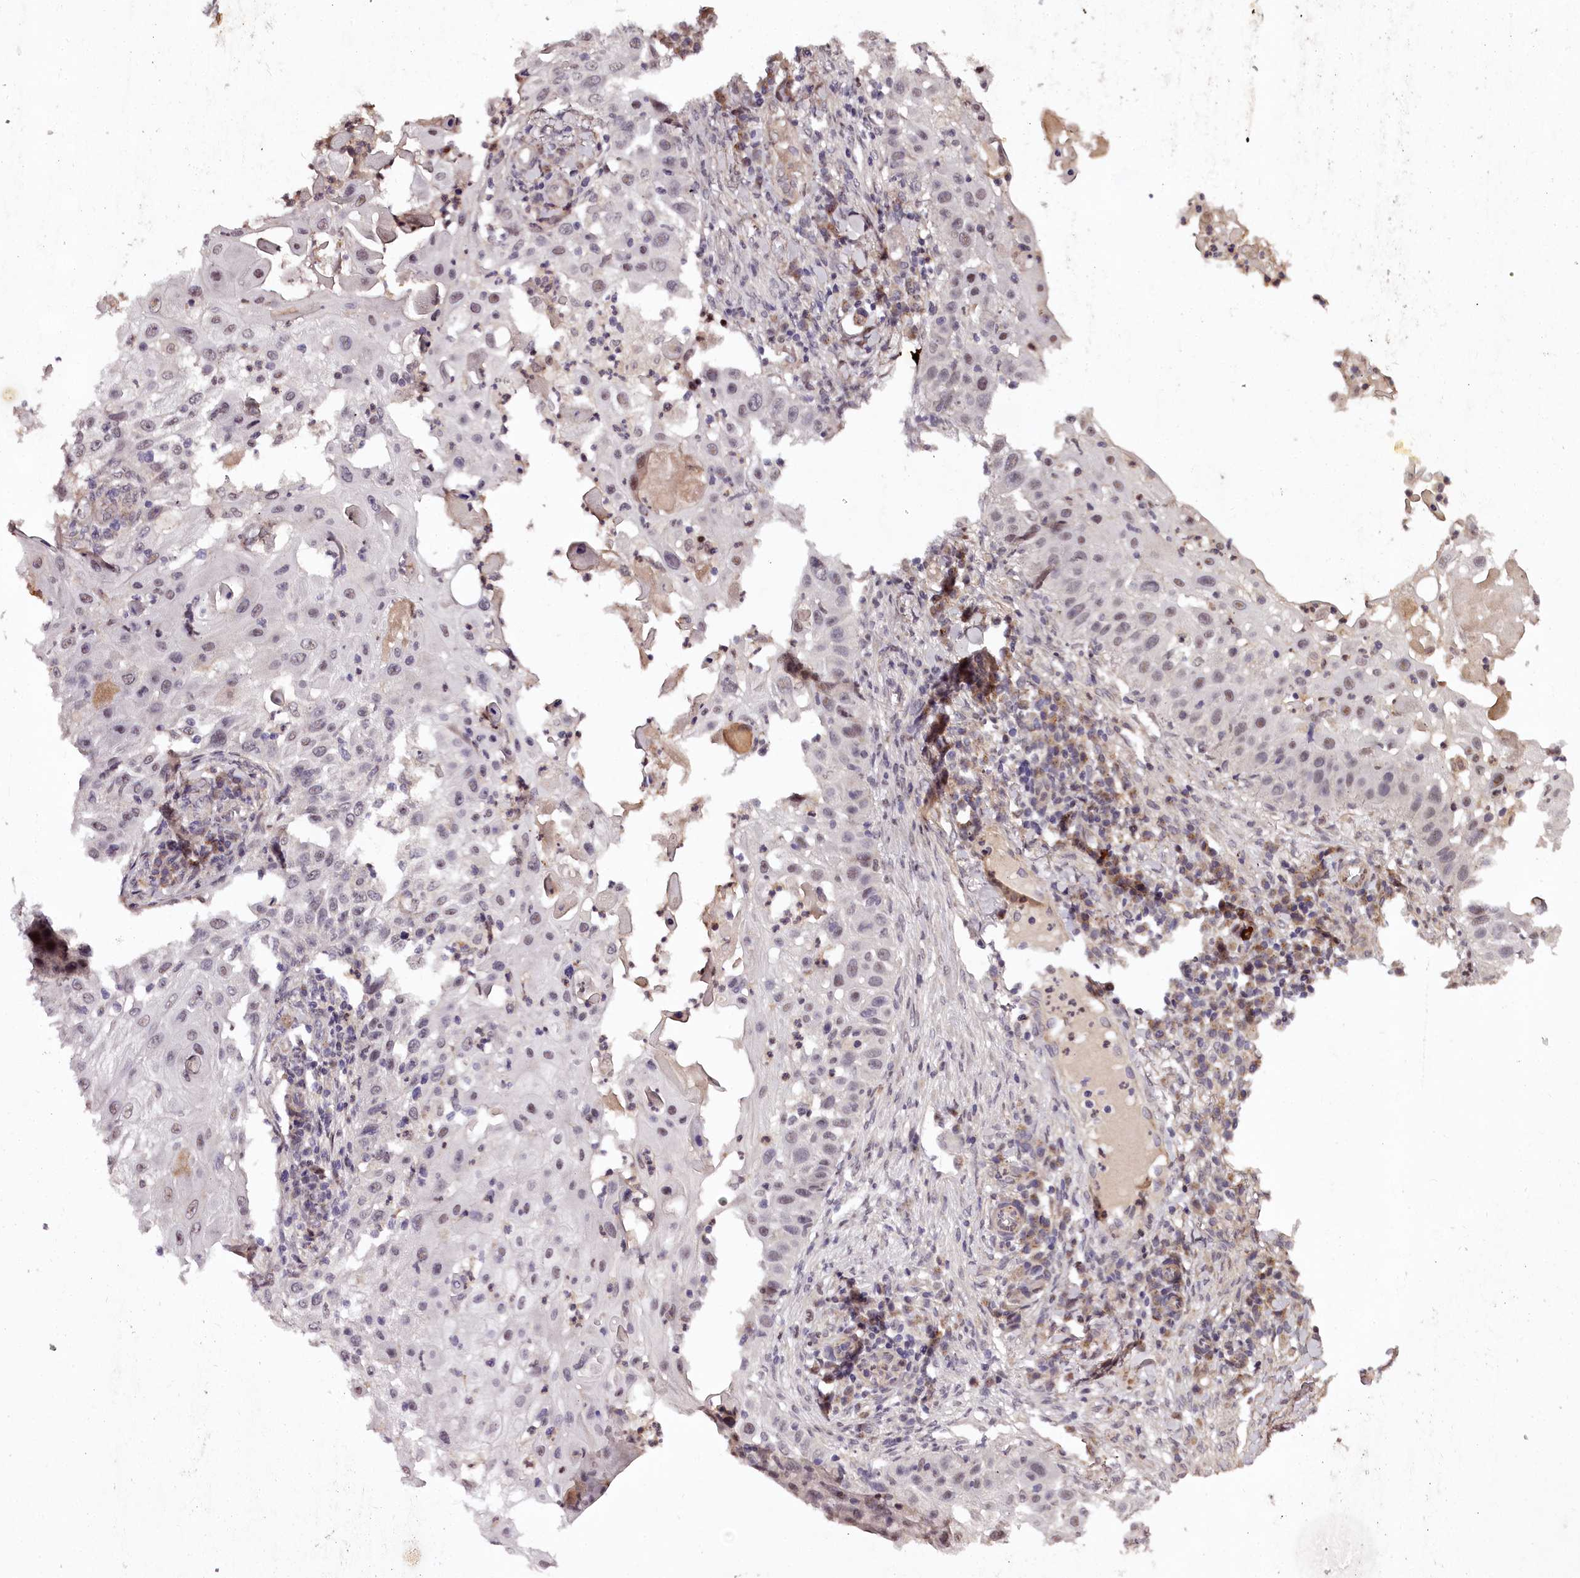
{"staining": {"intensity": "negative", "quantity": "none", "location": "none"}, "tissue": "skin cancer", "cell_type": "Tumor cells", "image_type": "cancer", "snomed": [{"axis": "morphology", "description": "Squamous cell carcinoma, NOS"}, {"axis": "topography", "description": "Skin"}], "caption": "There is no significant staining in tumor cells of skin cancer (squamous cell carcinoma).", "gene": "MAML3", "patient": {"sex": "female", "age": 44}}